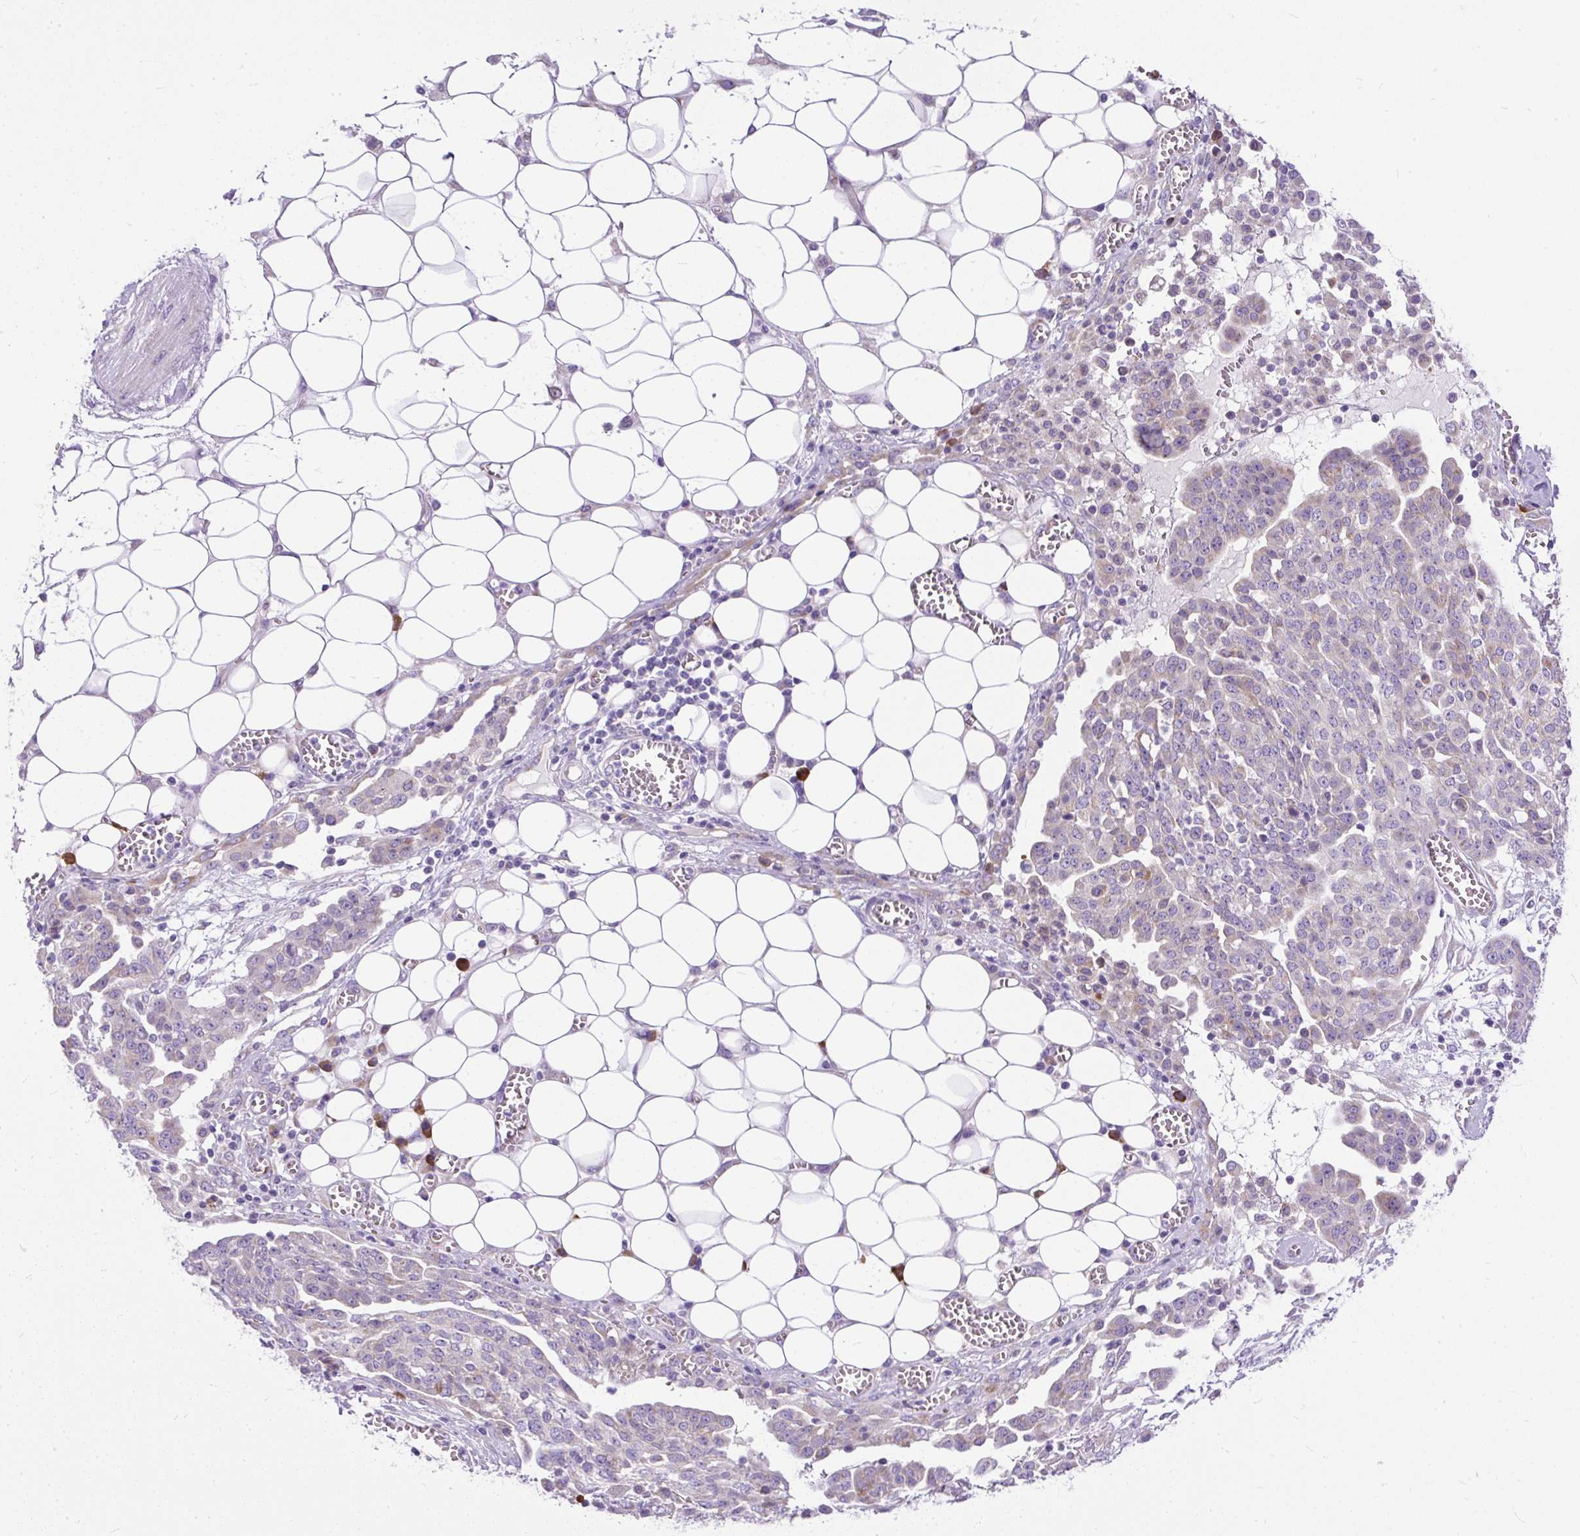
{"staining": {"intensity": "negative", "quantity": "none", "location": "none"}, "tissue": "ovarian cancer", "cell_type": "Tumor cells", "image_type": "cancer", "snomed": [{"axis": "morphology", "description": "Cystadenocarcinoma, serous, NOS"}, {"axis": "topography", "description": "Soft tissue"}, {"axis": "topography", "description": "Ovary"}], "caption": "IHC photomicrograph of neoplastic tissue: human ovarian cancer stained with DAB (3,3'-diaminobenzidine) demonstrates no significant protein positivity in tumor cells.", "gene": "SYBU", "patient": {"sex": "female", "age": 57}}